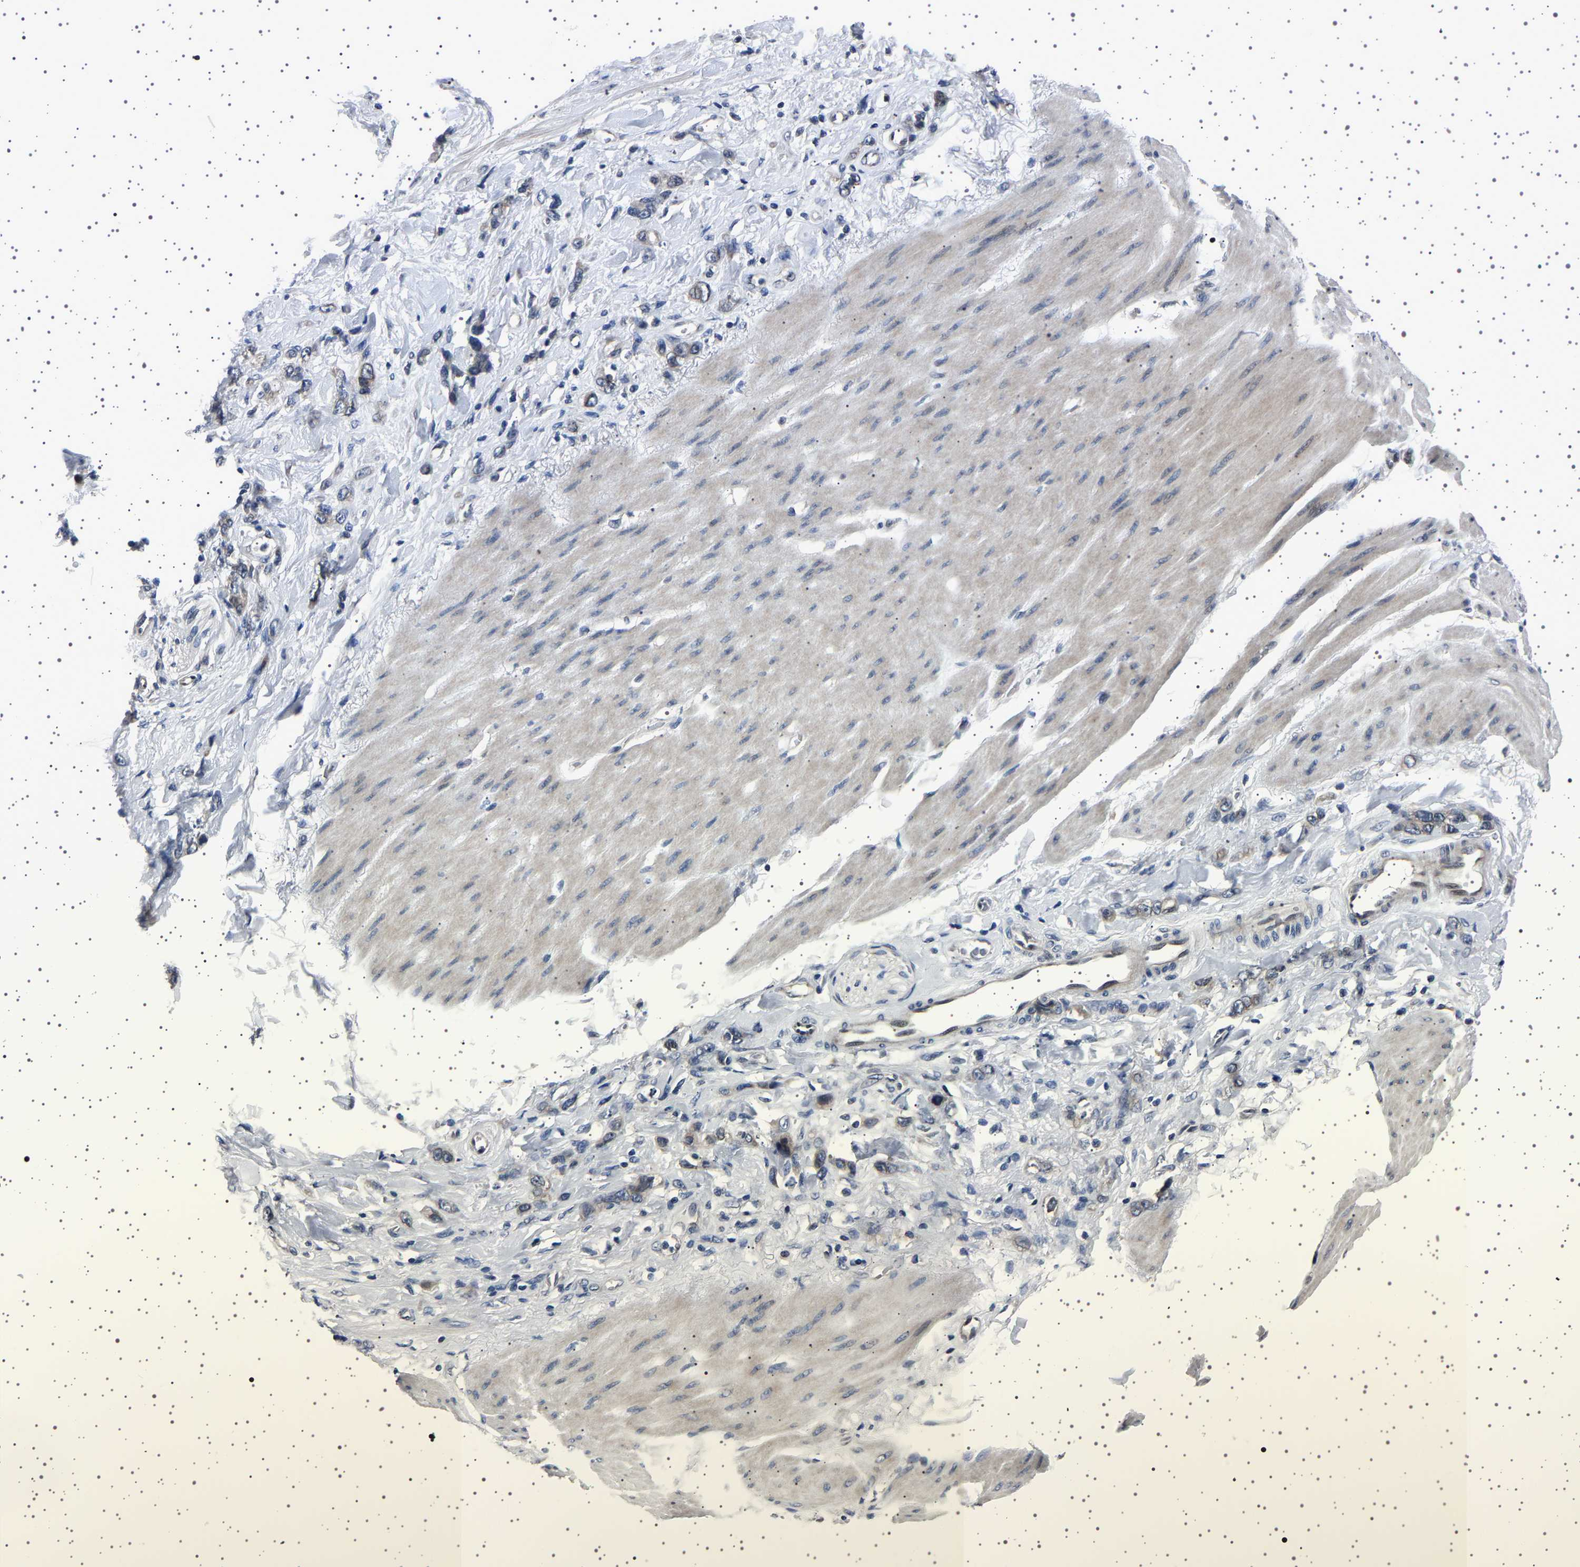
{"staining": {"intensity": "weak", "quantity": "<25%", "location": "cytoplasmic/membranous"}, "tissue": "stomach cancer", "cell_type": "Tumor cells", "image_type": "cancer", "snomed": [{"axis": "morphology", "description": "Adenocarcinoma, NOS"}, {"axis": "topography", "description": "Stomach"}], "caption": "A micrograph of human adenocarcinoma (stomach) is negative for staining in tumor cells. (DAB (3,3'-diaminobenzidine) IHC with hematoxylin counter stain).", "gene": "IL10RB", "patient": {"sex": "male", "age": 82}}